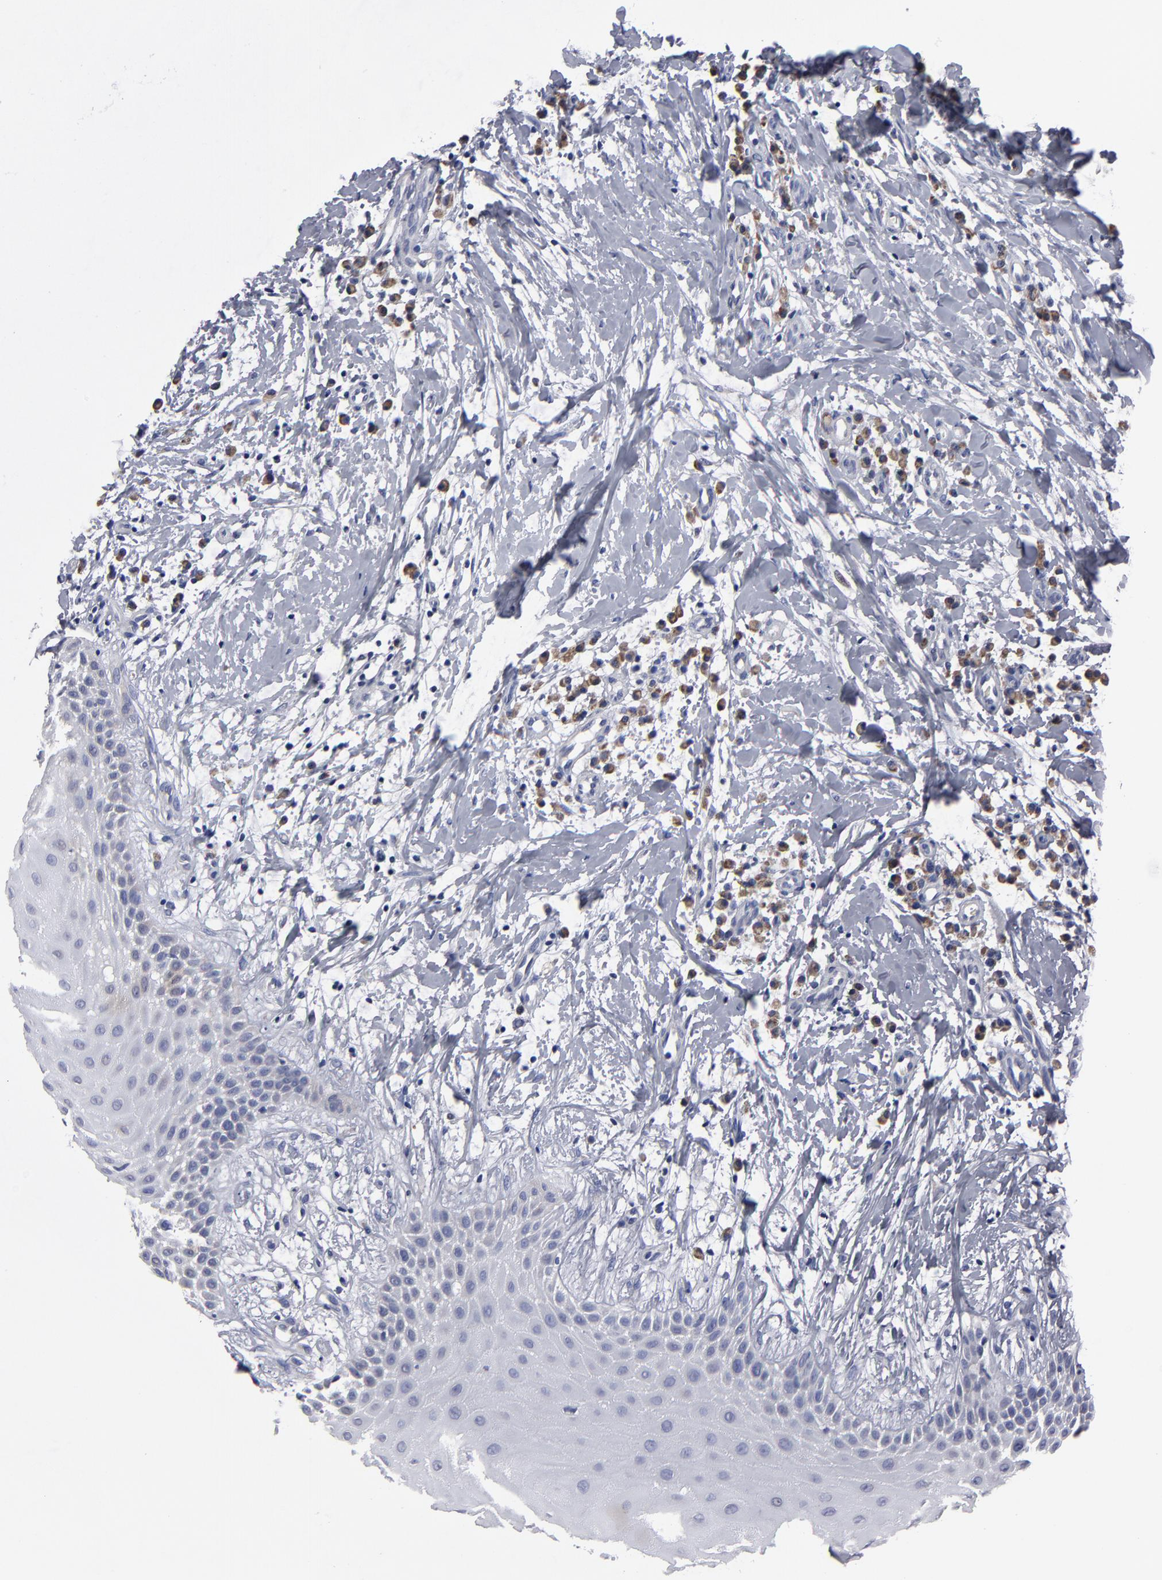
{"staining": {"intensity": "negative", "quantity": "none", "location": "none"}, "tissue": "oral mucosa", "cell_type": "Squamous epithelial cells", "image_type": "normal", "snomed": [{"axis": "morphology", "description": "Normal tissue, NOS"}, {"axis": "topography", "description": "Oral tissue"}], "caption": "A photomicrograph of oral mucosa stained for a protein demonstrates no brown staining in squamous epithelial cells. (Immunohistochemistry (ihc), brightfield microscopy, high magnification).", "gene": "CCDC80", "patient": {"sex": "male", "age": 69}}